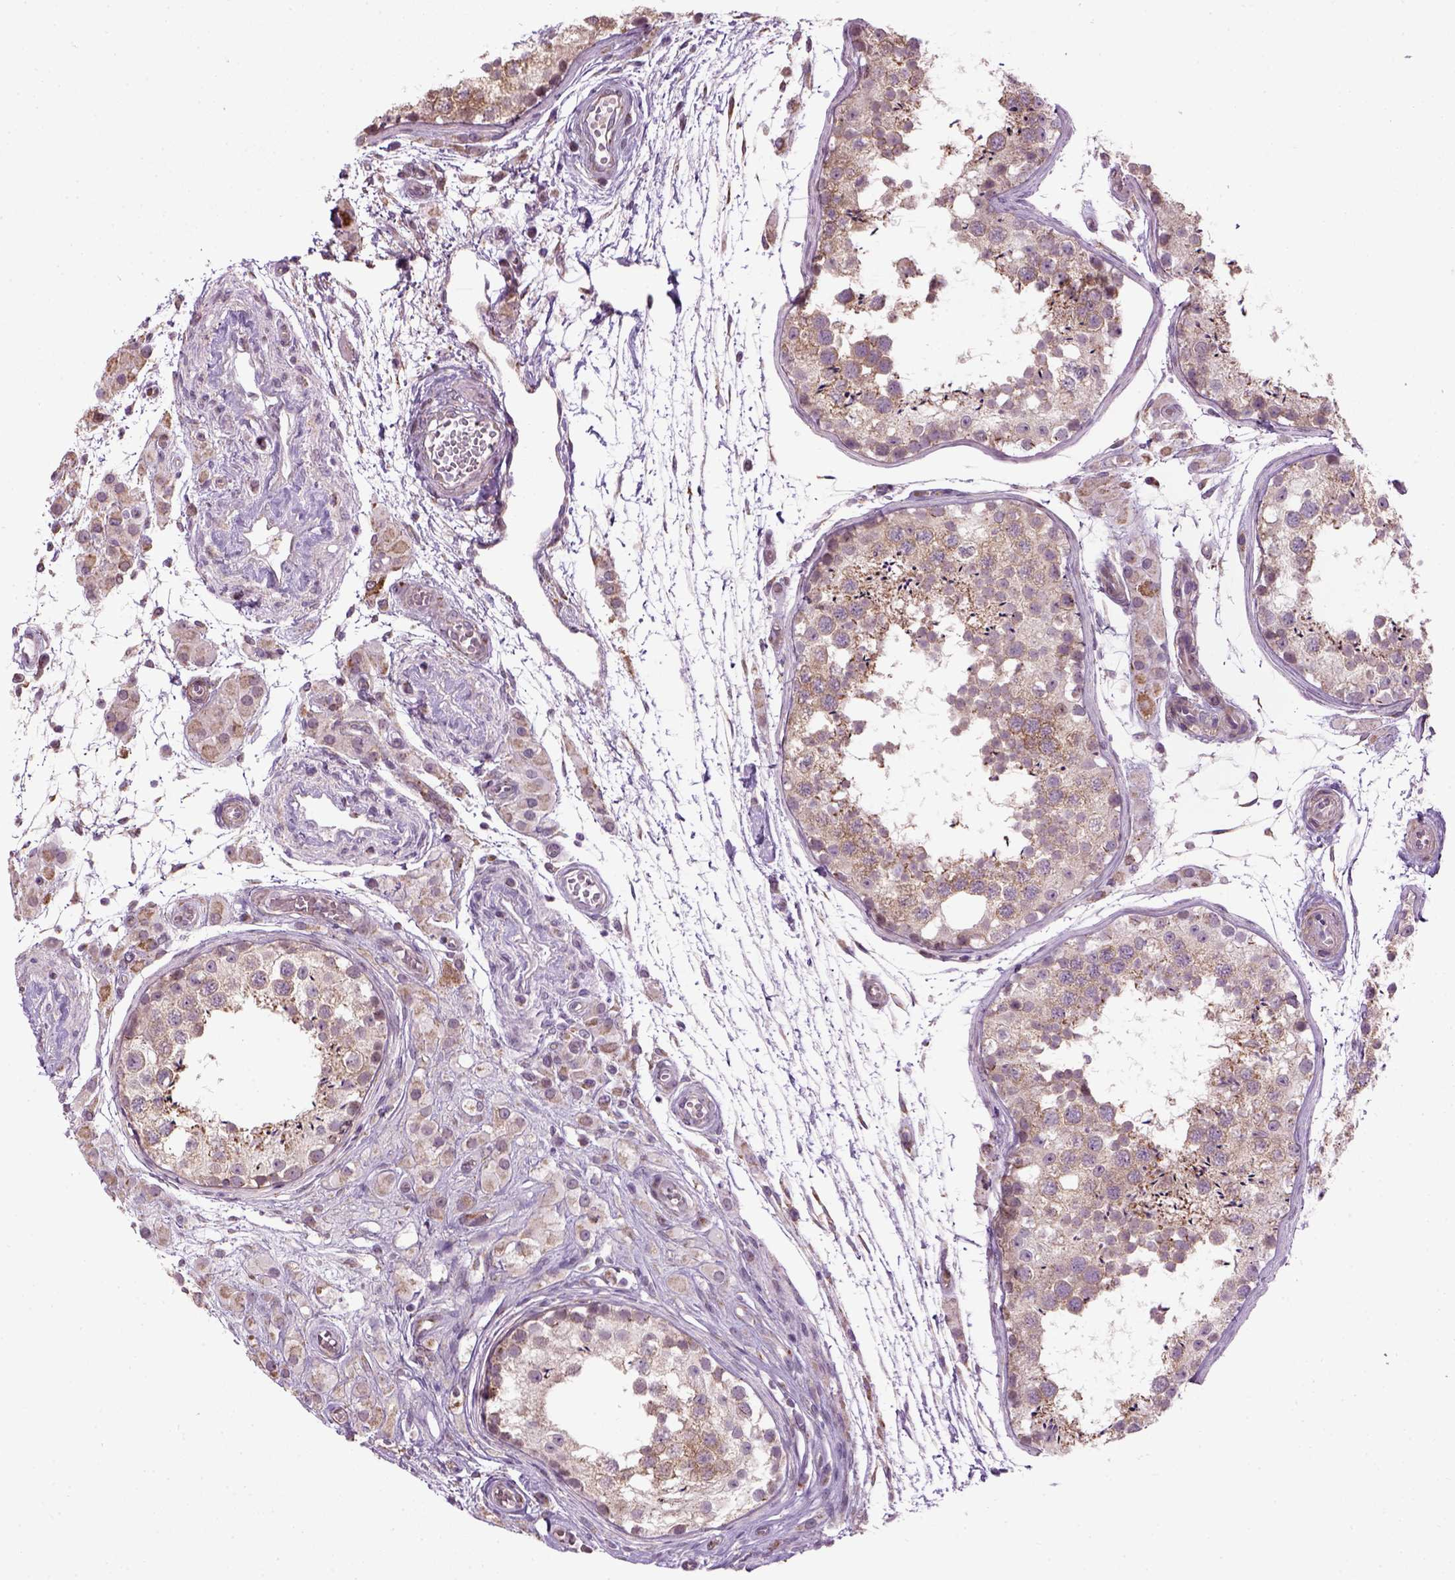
{"staining": {"intensity": "moderate", "quantity": ">75%", "location": "cytoplasmic/membranous"}, "tissue": "testis", "cell_type": "Cells in seminiferous ducts", "image_type": "normal", "snomed": [{"axis": "morphology", "description": "Normal tissue, NOS"}, {"axis": "morphology", "description": "Seminoma, NOS"}, {"axis": "topography", "description": "Testis"}], "caption": "A high-resolution image shows immunohistochemistry (IHC) staining of benign testis, which exhibits moderate cytoplasmic/membranous positivity in about >75% of cells in seminiferous ducts.", "gene": "XK", "patient": {"sex": "male", "age": 29}}